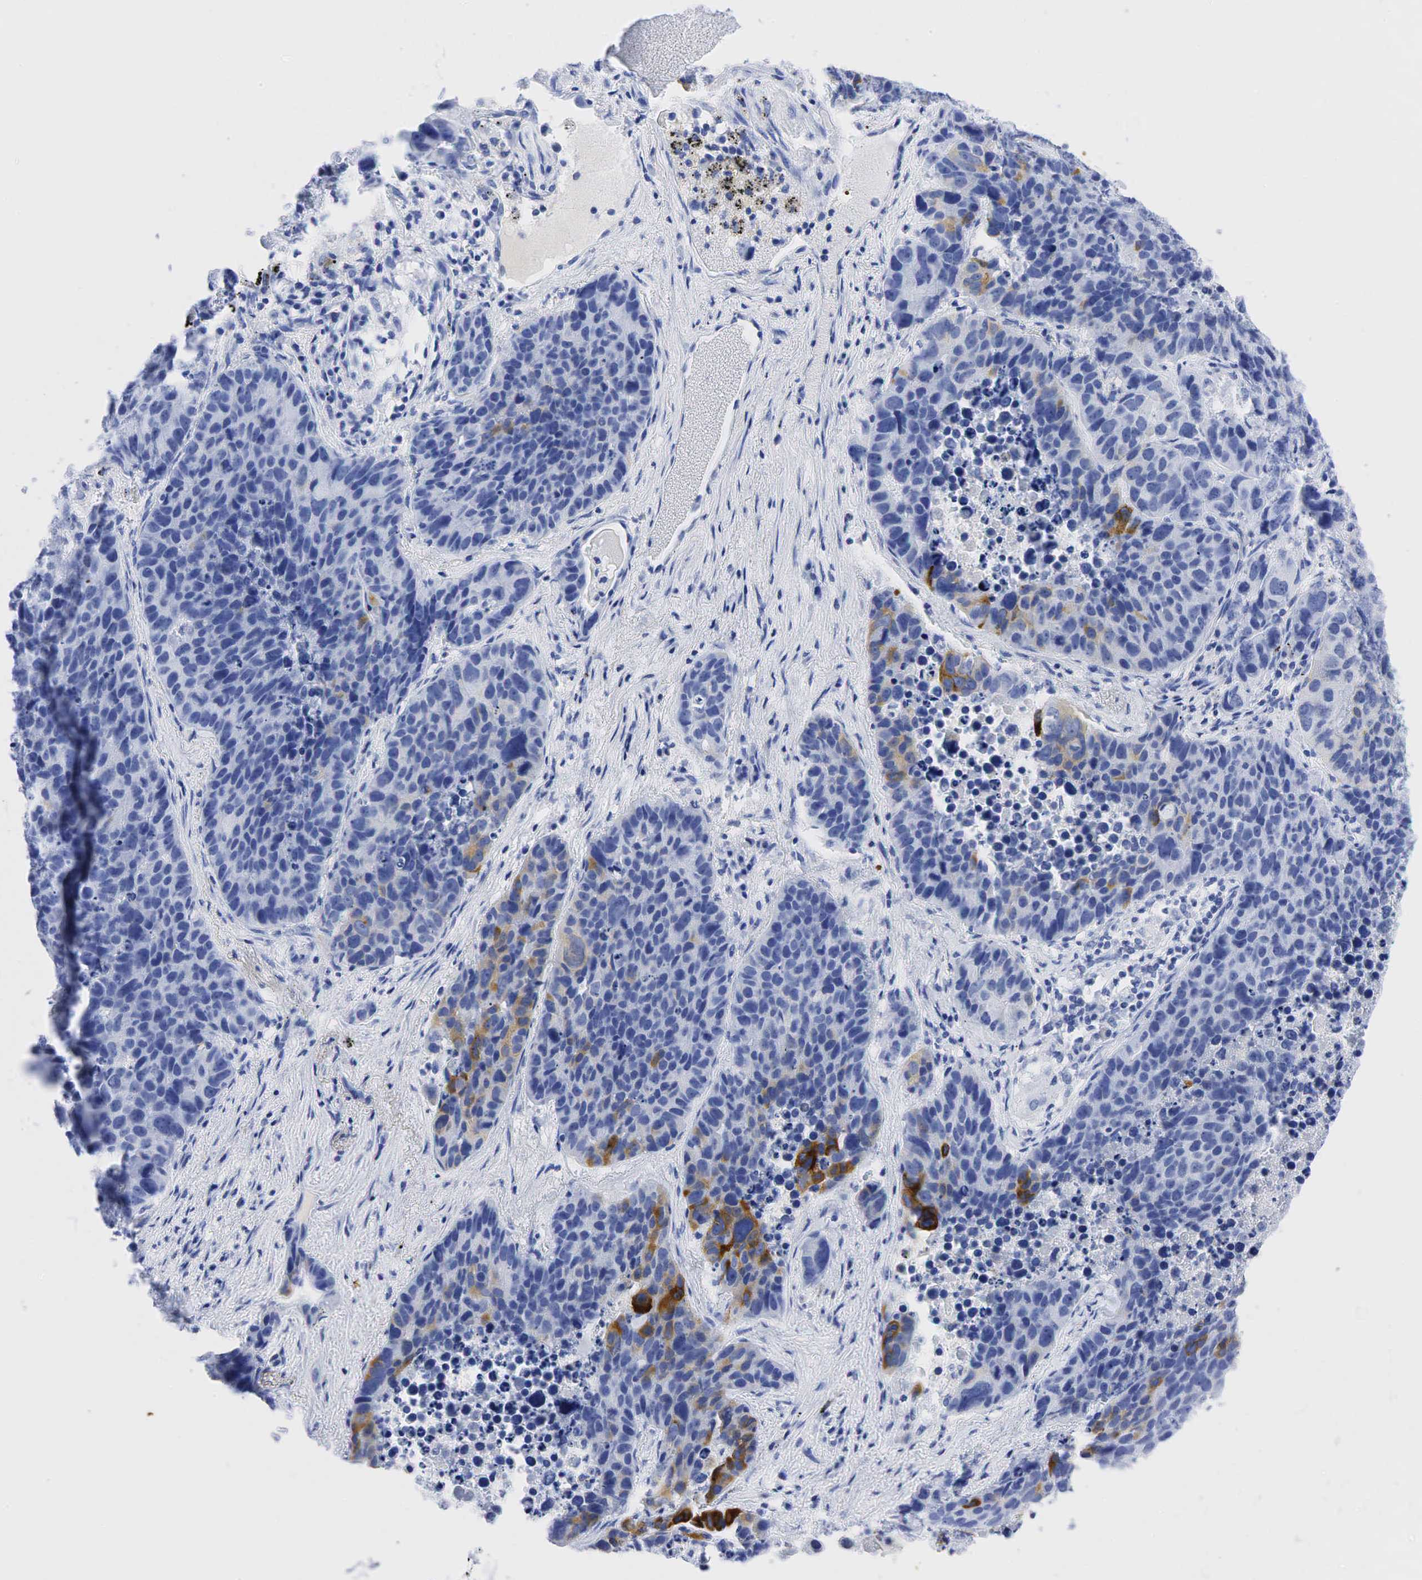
{"staining": {"intensity": "strong", "quantity": "<25%", "location": "cytoplasmic/membranous"}, "tissue": "lung cancer", "cell_type": "Tumor cells", "image_type": "cancer", "snomed": [{"axis": "morphology", "description": "Carcinoid, malignant, NOS"}, {"axis": "topography", "description": "Lung"}], "caption": "Immunohistochemical staining of human lung carcinoid (malignant) demonstrates strong cytoplasmic/membranous protein expression in approximately <25% of tumor cells. (Stains: DAB in brown, nuclei in blue, Microscopy: brightfield microscopy at high magnification).", "gene": "INHA", "patient": {"sex": "male", "age": 60}}